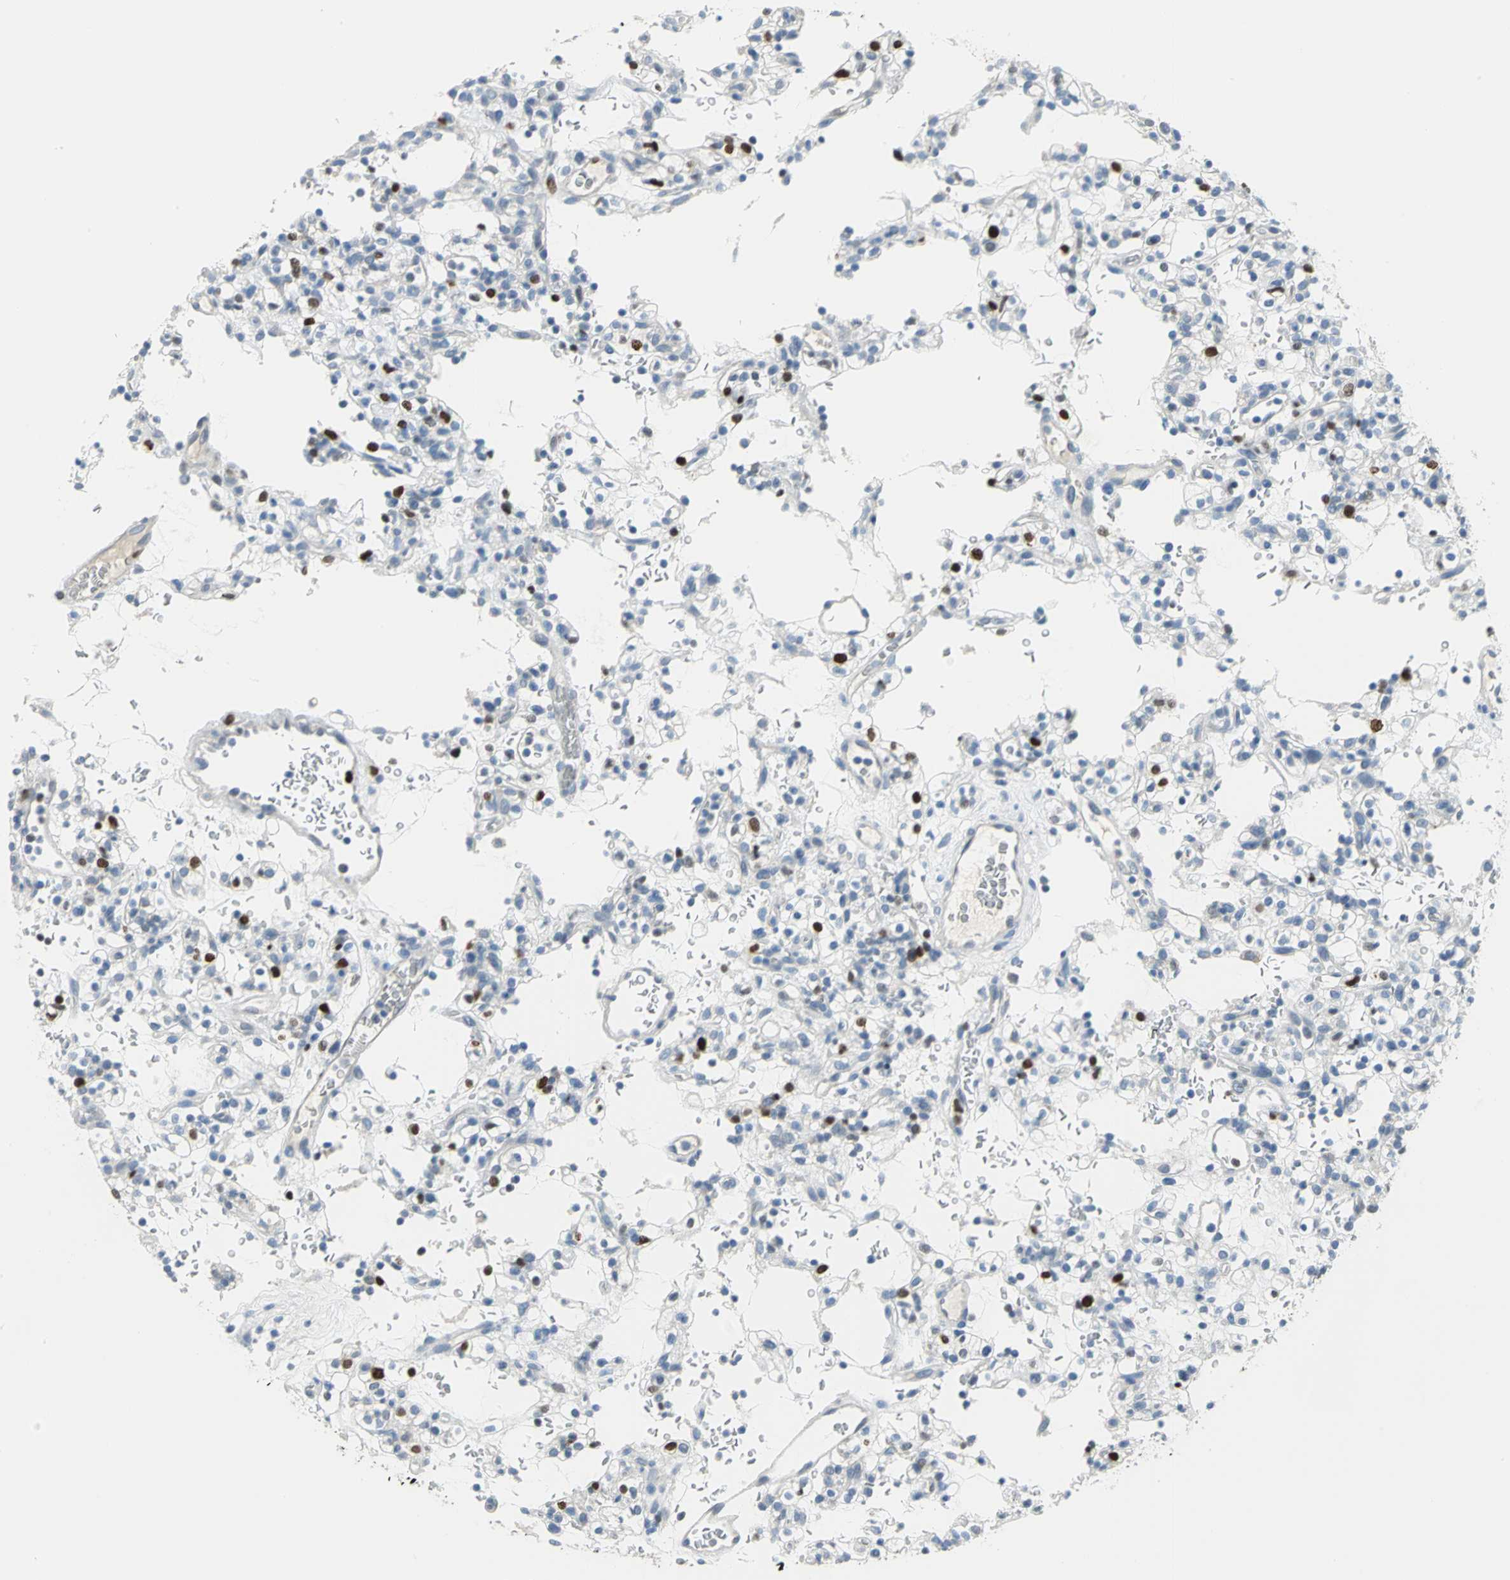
{"staining": {"intensity": "strong", "quantity": "<25%", "location": "nuclear"}, "tissue": "renal cancer", "cell_type": "Tumor cells", "image_type": "cancer", "snomed": [{"axis": "morphology", "description": "Normal tissue, NOS"}, {"axis": "morphology", "description": "Adenocarcinoma, NOS"}, {"axis": "topography", "description": "Kidney"}], "caption": "Immunohistochemical staining of human renal adenocarcinoma exhibits medium levels of strong nuclear protein expression in approximately <25% of tumor cells. (IHC, brightfield microscopy, high magnification).", "gene": "MCM3", "patient": {"sex": "female", "age": 72}}